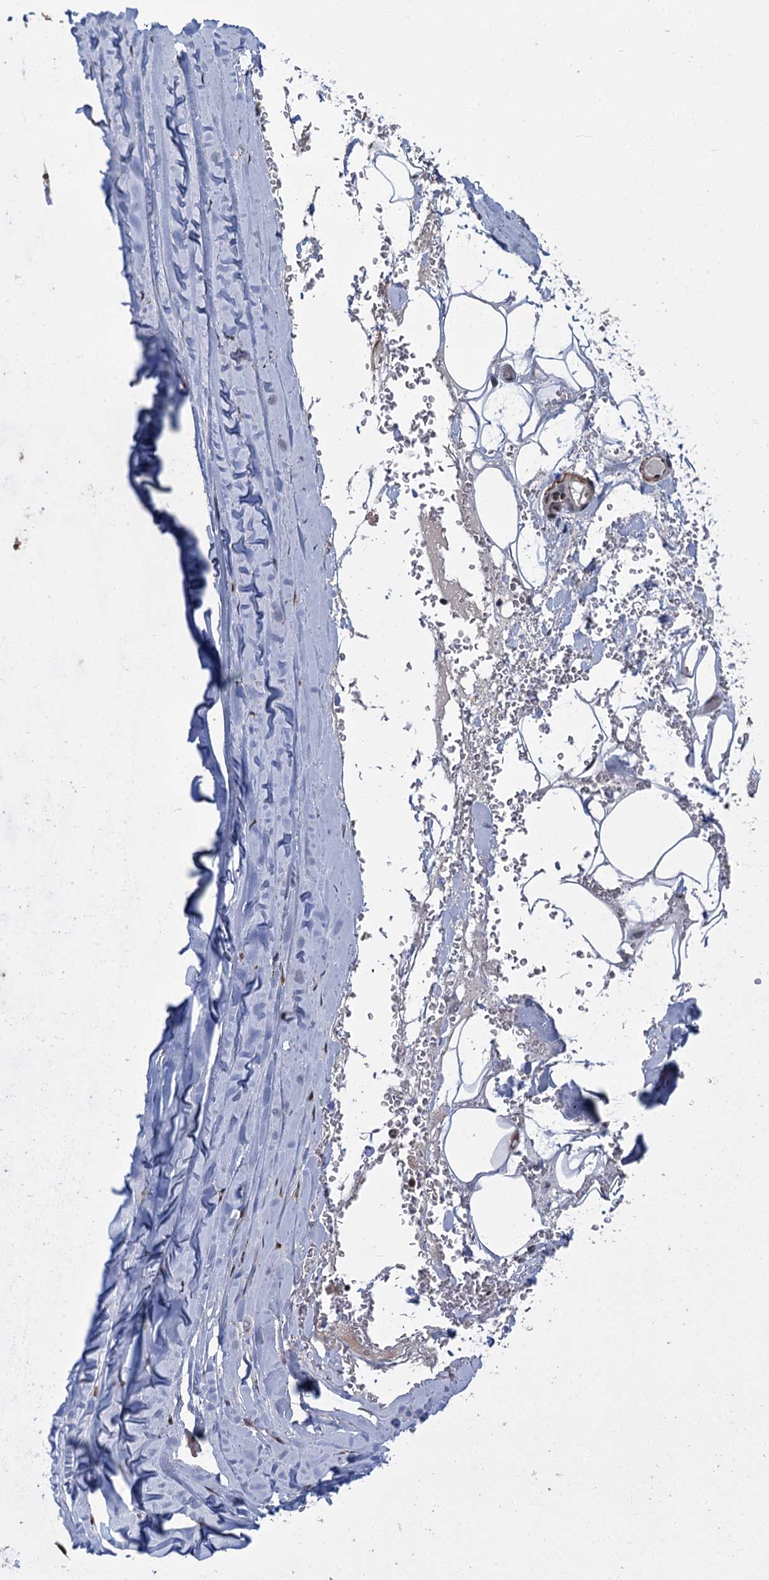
{"staining": {"intensity": "strong", "quantity": ">75%", "location": "nuclear"}, "tissue": "adipose tissue", "cell_type": "Adipocytes", "image_type": "normal", "snomed": [{"axis": "morphology", "description": "Normal tissue, NOS"}, {"axis": "topography", "description": "Cartilage tissue"}], "caption": "Strong nuclear expression for a protein is identified in about >75% of adipocytes of benign adipose tissue using IHC.", "gene": "PPHLN1", "patient": {"sex": "female", "age": 63}}